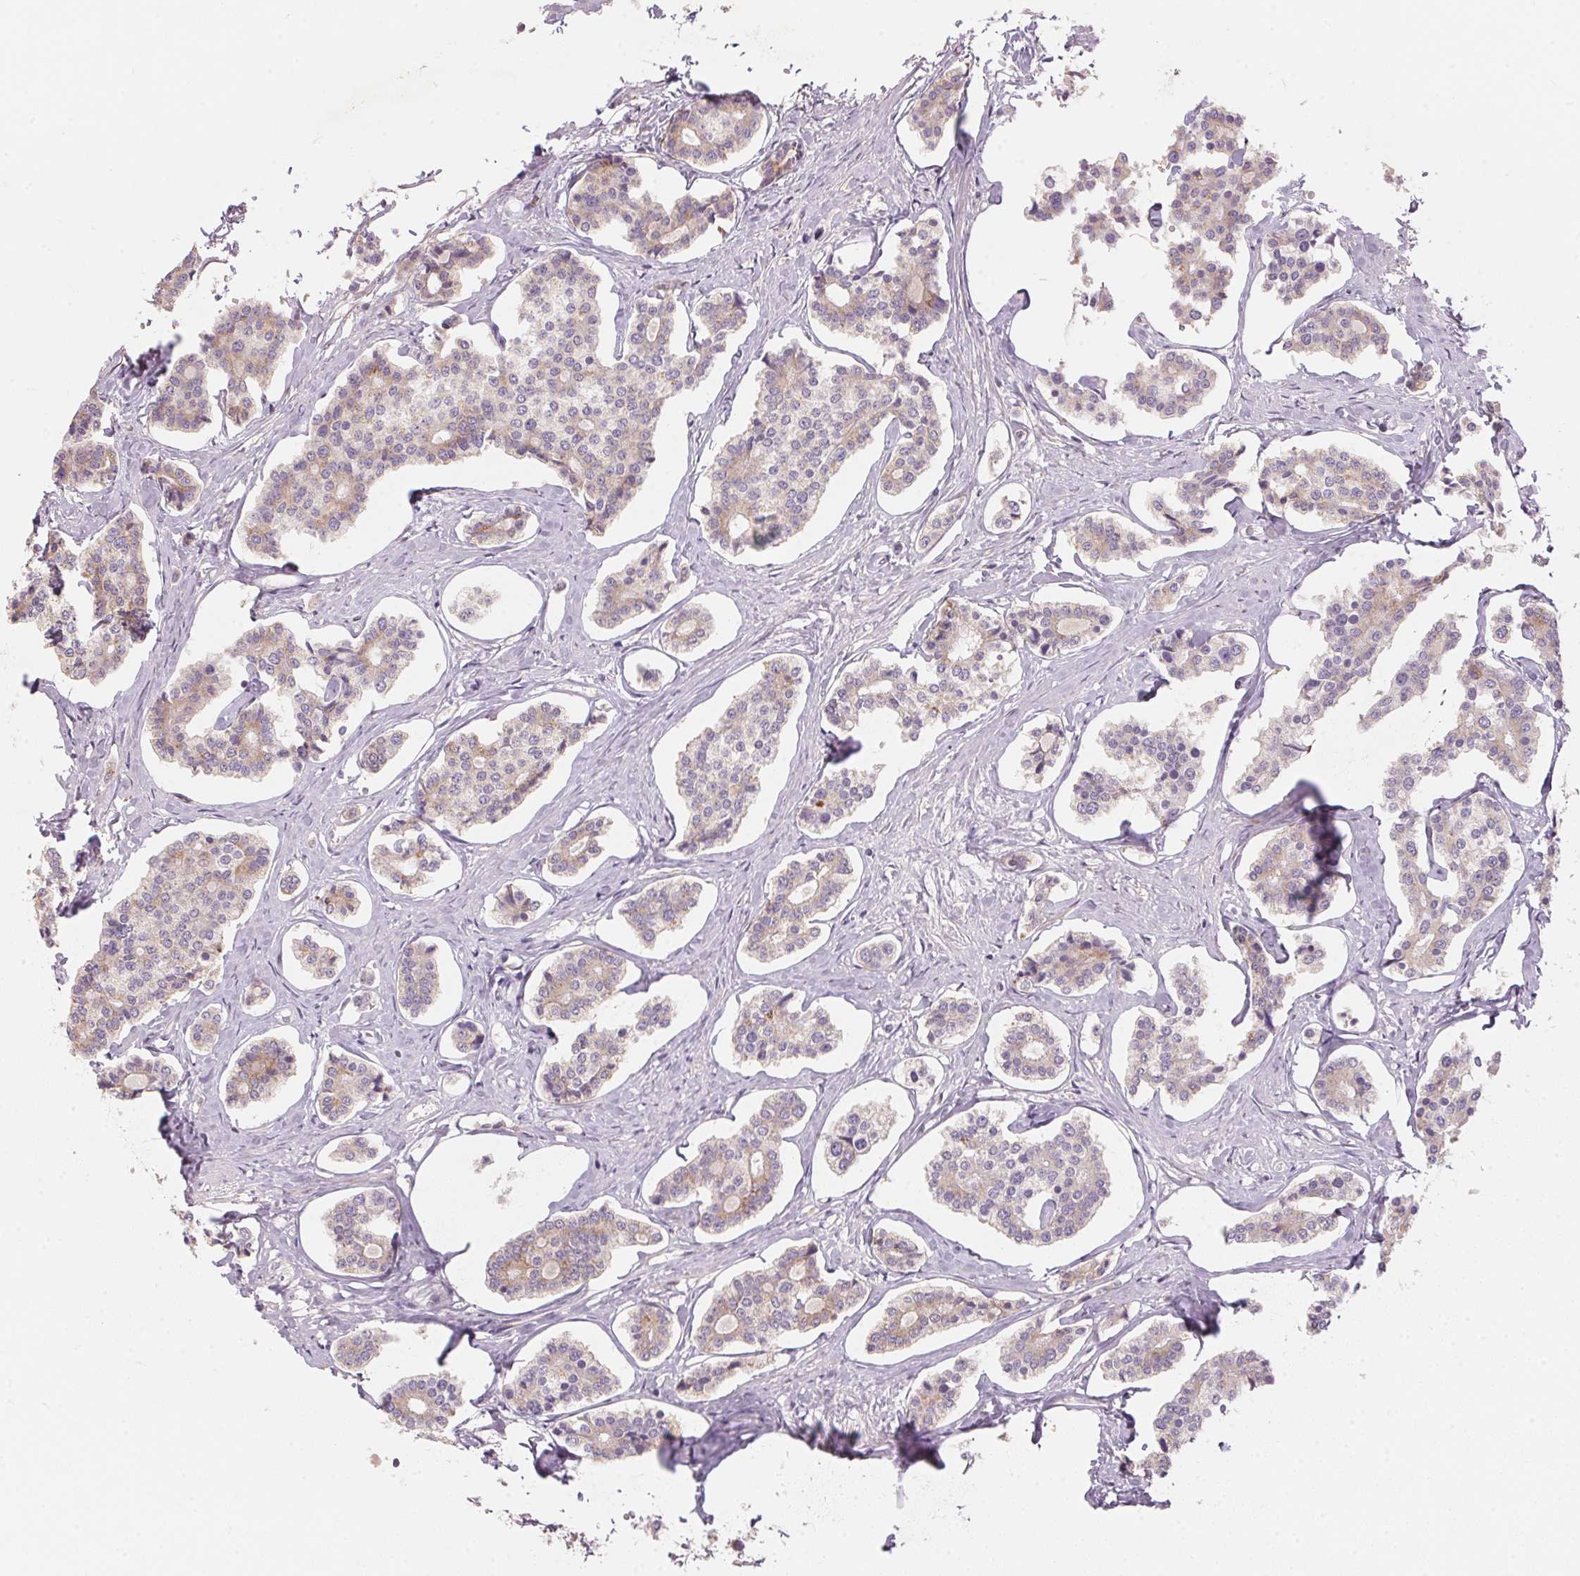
{"staining": {"intensity": "weak", "quantity": "<25%", "location": "cytoplasmic/membranous"}, "tissue": "carcinoid", "cell_type": "Tumor cells", "image_type": "cancer", "snomed": [{"axis": "morphology", "description": "Carcinoid, malignant, NOS"}, {"axis": "topography", "description": "Small intestine"}], "caption": "Tumor cells are negative for brown protein staining in carcinoid.", "gene": "BLOC1S2", "patient": {"sex": "female", "age": 65}}